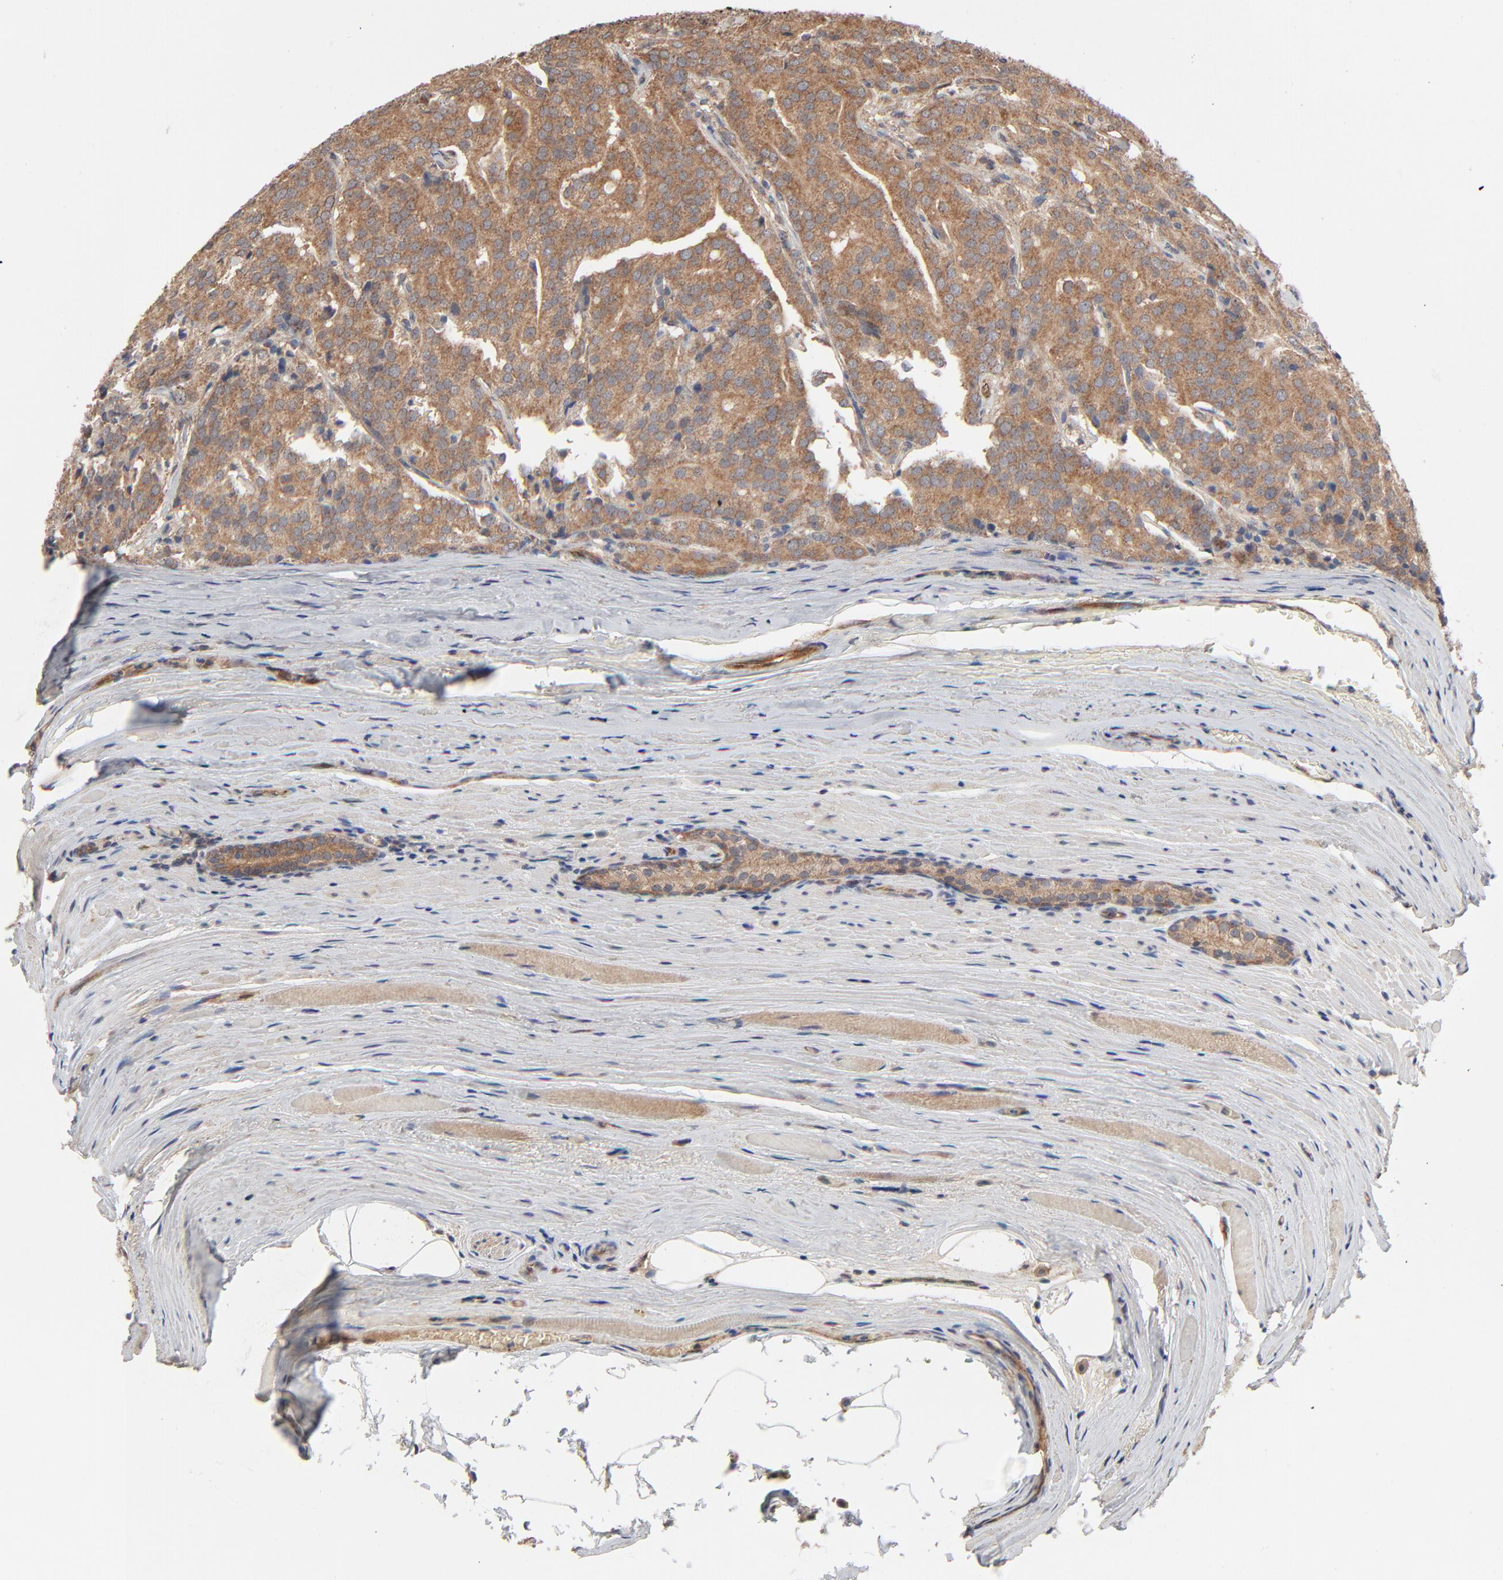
{"staining": {"intensity": "moderate", "quantity": ">75%", "location": "cytoplasmic/membranous"}, "tissue": "prostate cancer", "cell_type": "Tumor cells", "image_type": "cancer", "snomed": [{"axis": "morphology", "description": "Adenocarcinoma, Medium grade"}, {"axis": "topography", "description": "Prostate"}], "caption": "This histopathology image displays IHC staining of prostate medium-grade adenocarcinoma, with medium moderate cytoplasmic/membranous staining in about >75% of tumor cells.", "gene": "ABLIM3", "patient": {"sex": "male", "age": 72}}